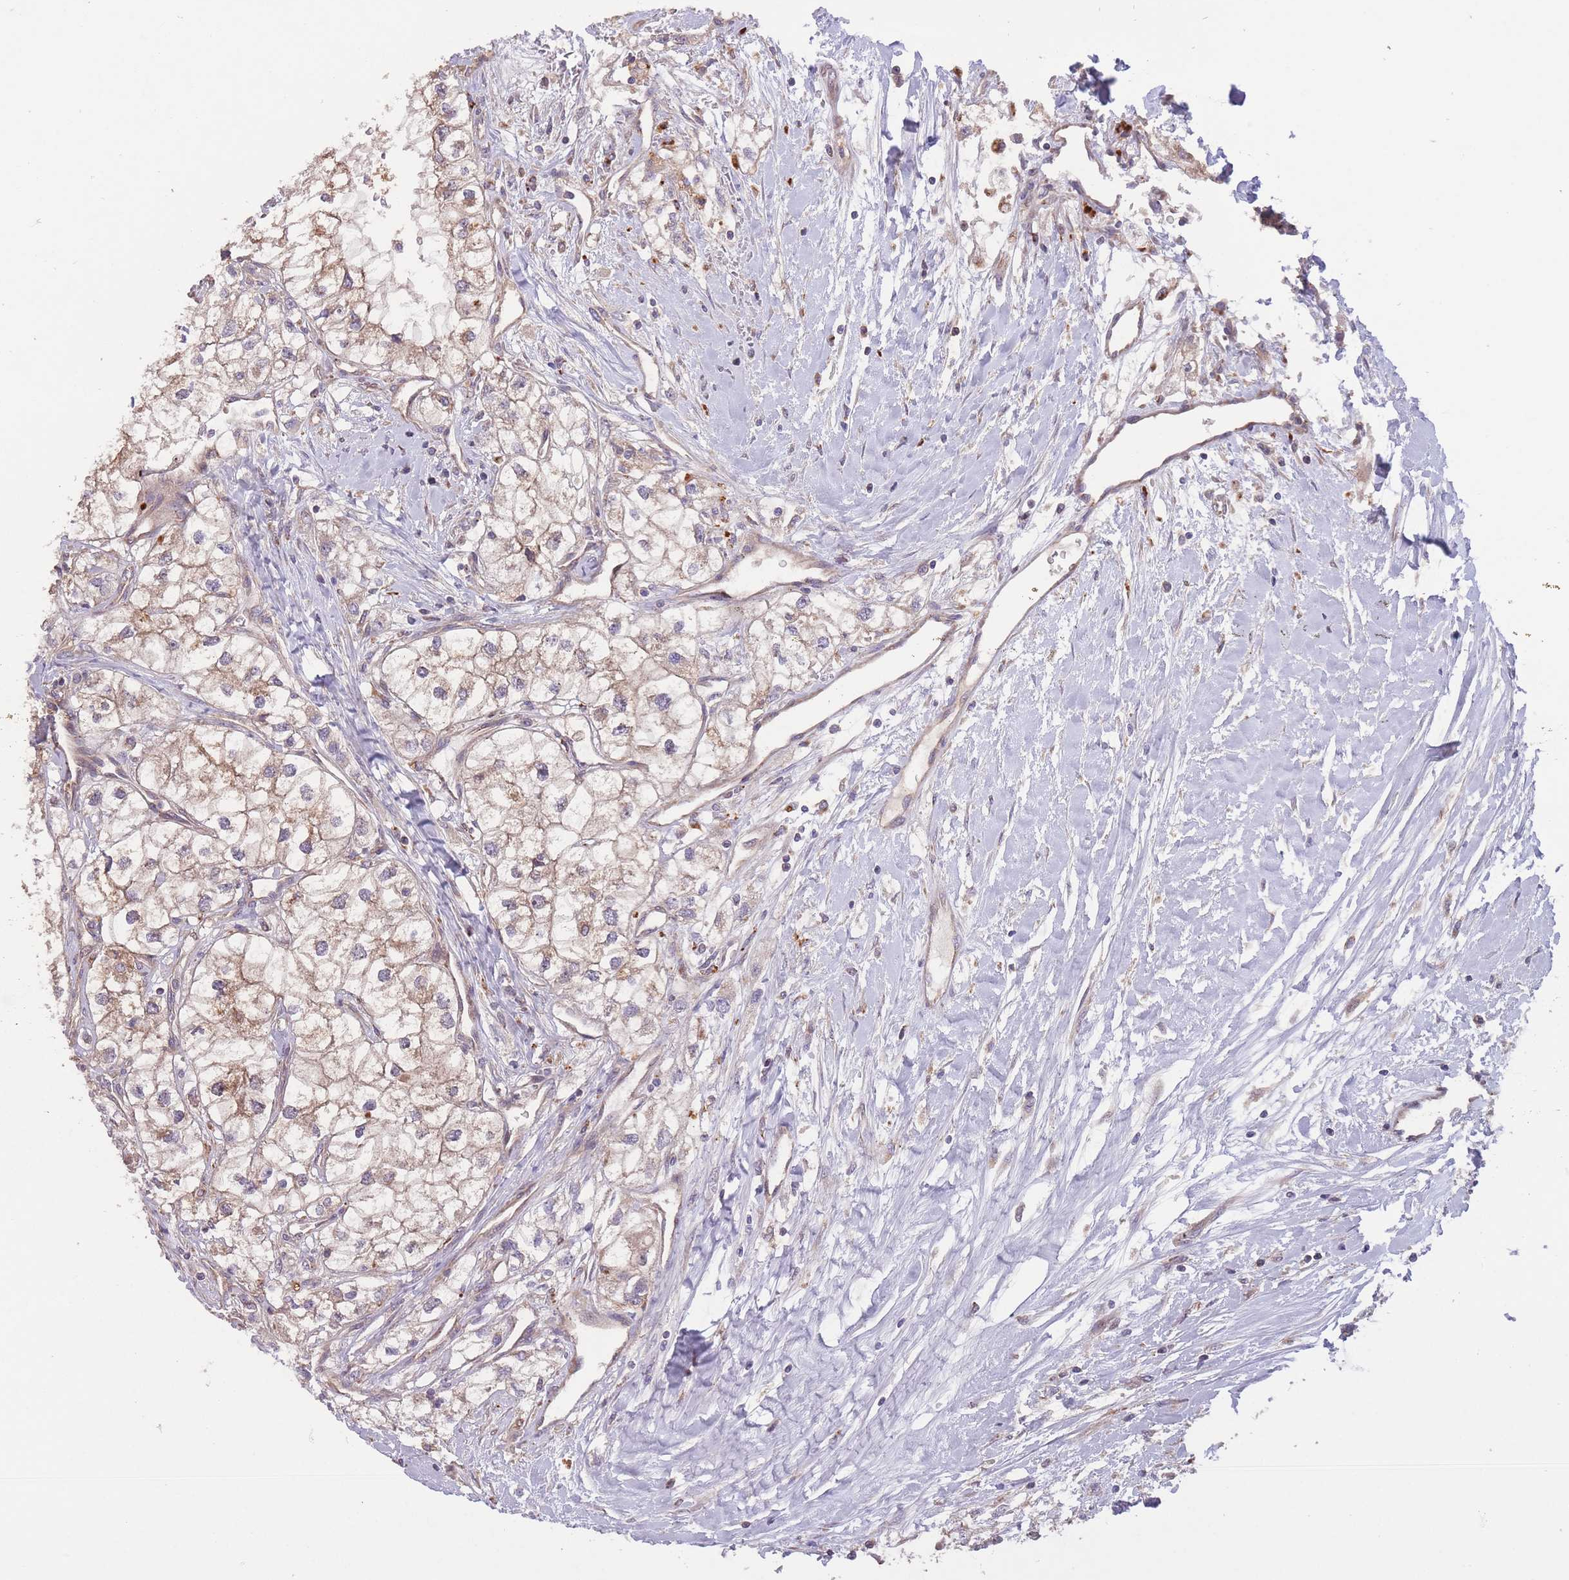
{"staining": {"intensity": "weak", "quantity": "25%-75%", "location": "cytoplasmic/membranous"}, "tissue": "renal cancer", "cell_type": "Tumor cells", "image_type": "cancer", "snomed": [{"axis": "morphology", "description": "Adenocarcinoma, NOS"}, {"axis": "topography", "description": "Kidney"}], "caption": "Renal cancer (adenocarcinoma) tissue demonstrates weak cytoplasmic/membranous expression in approximately 25%-75% of tumor cells", "gene": "ITPKC", "patient": {"sex": "male", "age": 59}}